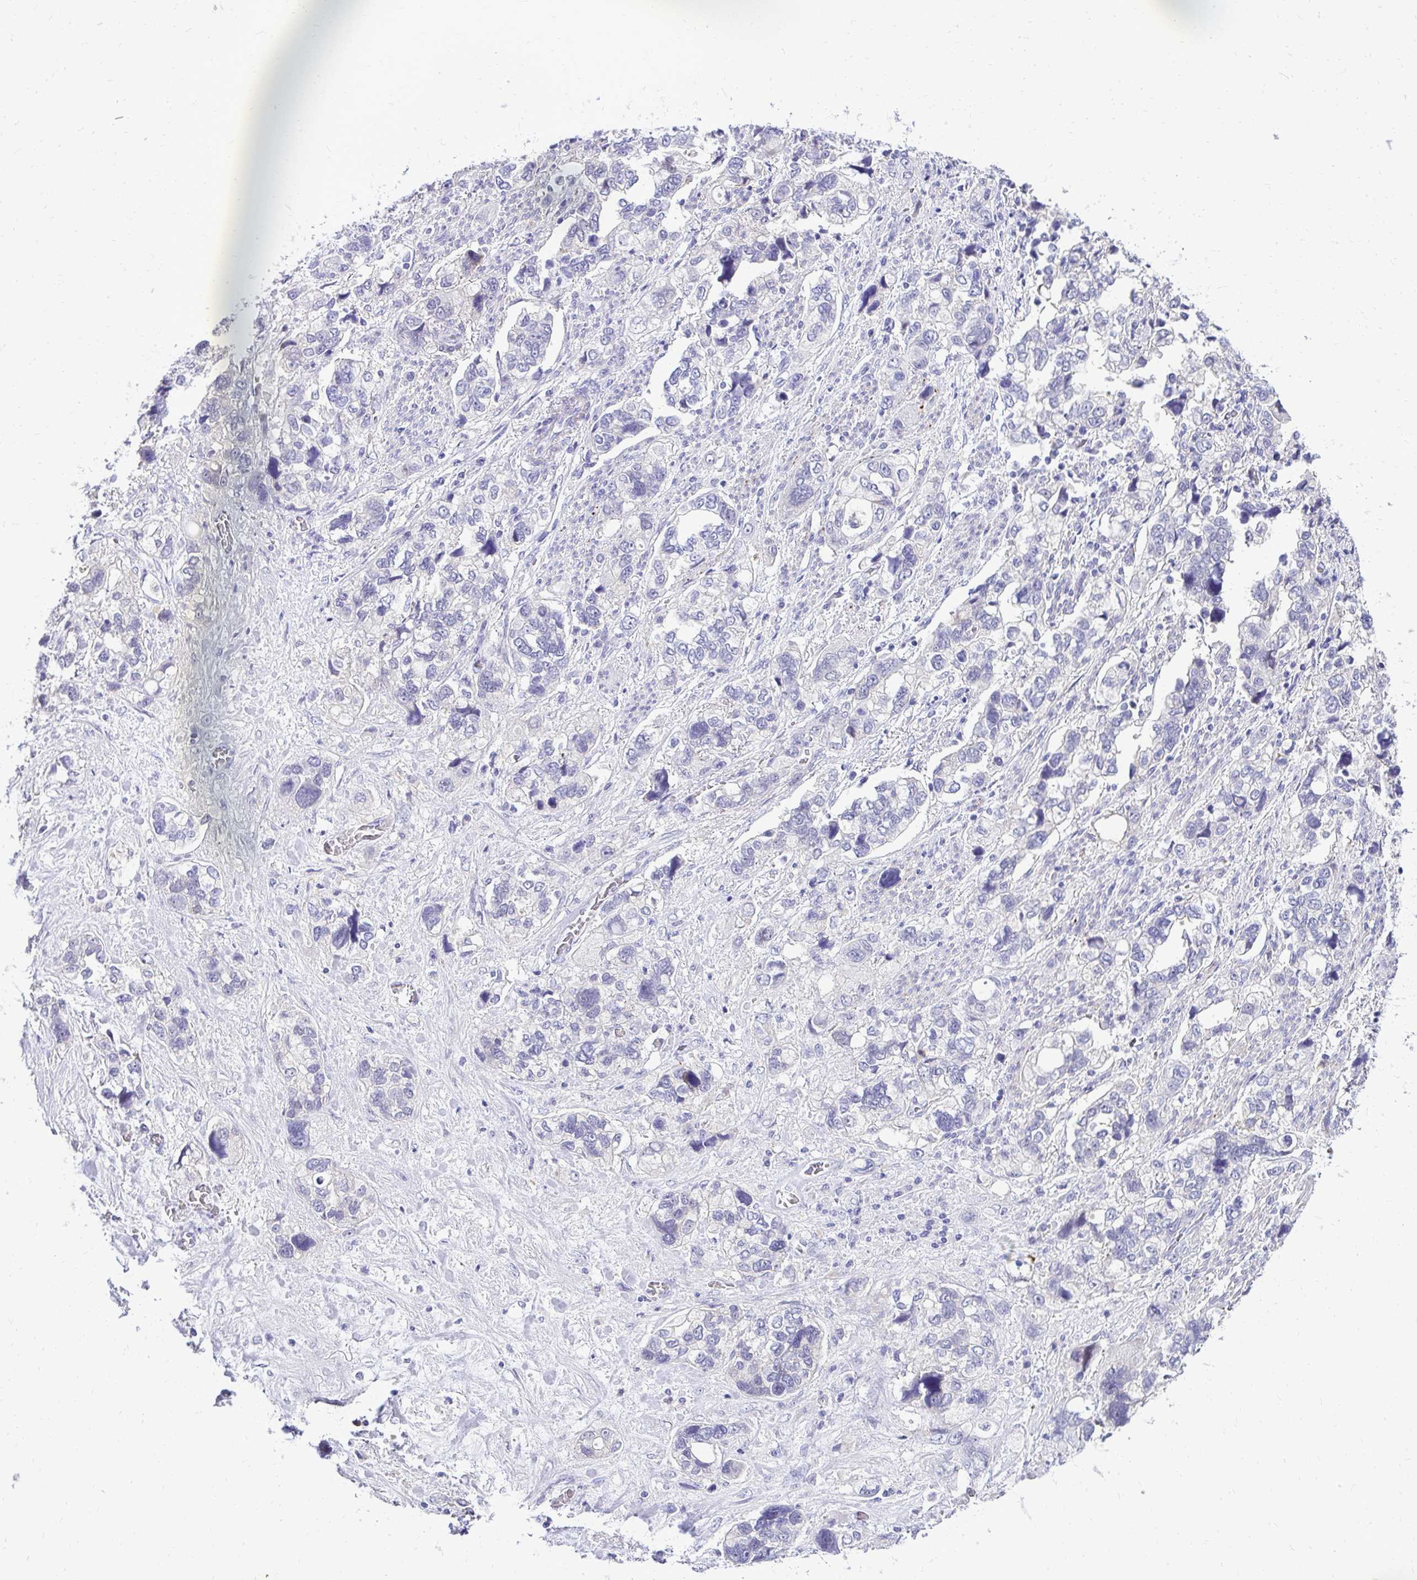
{"staining": {"intensity": "negative", "quantity": "none", "location": "none"}, "tissue": "stomach cancer", "cell_type": "Tumor cells", "image_type": "cancer", "snomed": [{"axis": "morphology", "description": "Adenocarcinoma, NOS"}, {"axis": "topography", "description": "Stomach, upper"}], "caption": "Immunohistochemistry (IHC) photomicrograph of human adenocarcinoma (stomach) stained for a protein (brown), which displays no positivity in tumor cells. (DAB IHC with hematoxylin counter stain).", "gene": "ZSWIM9", "patient": {"sex": "female", "age": 81}}